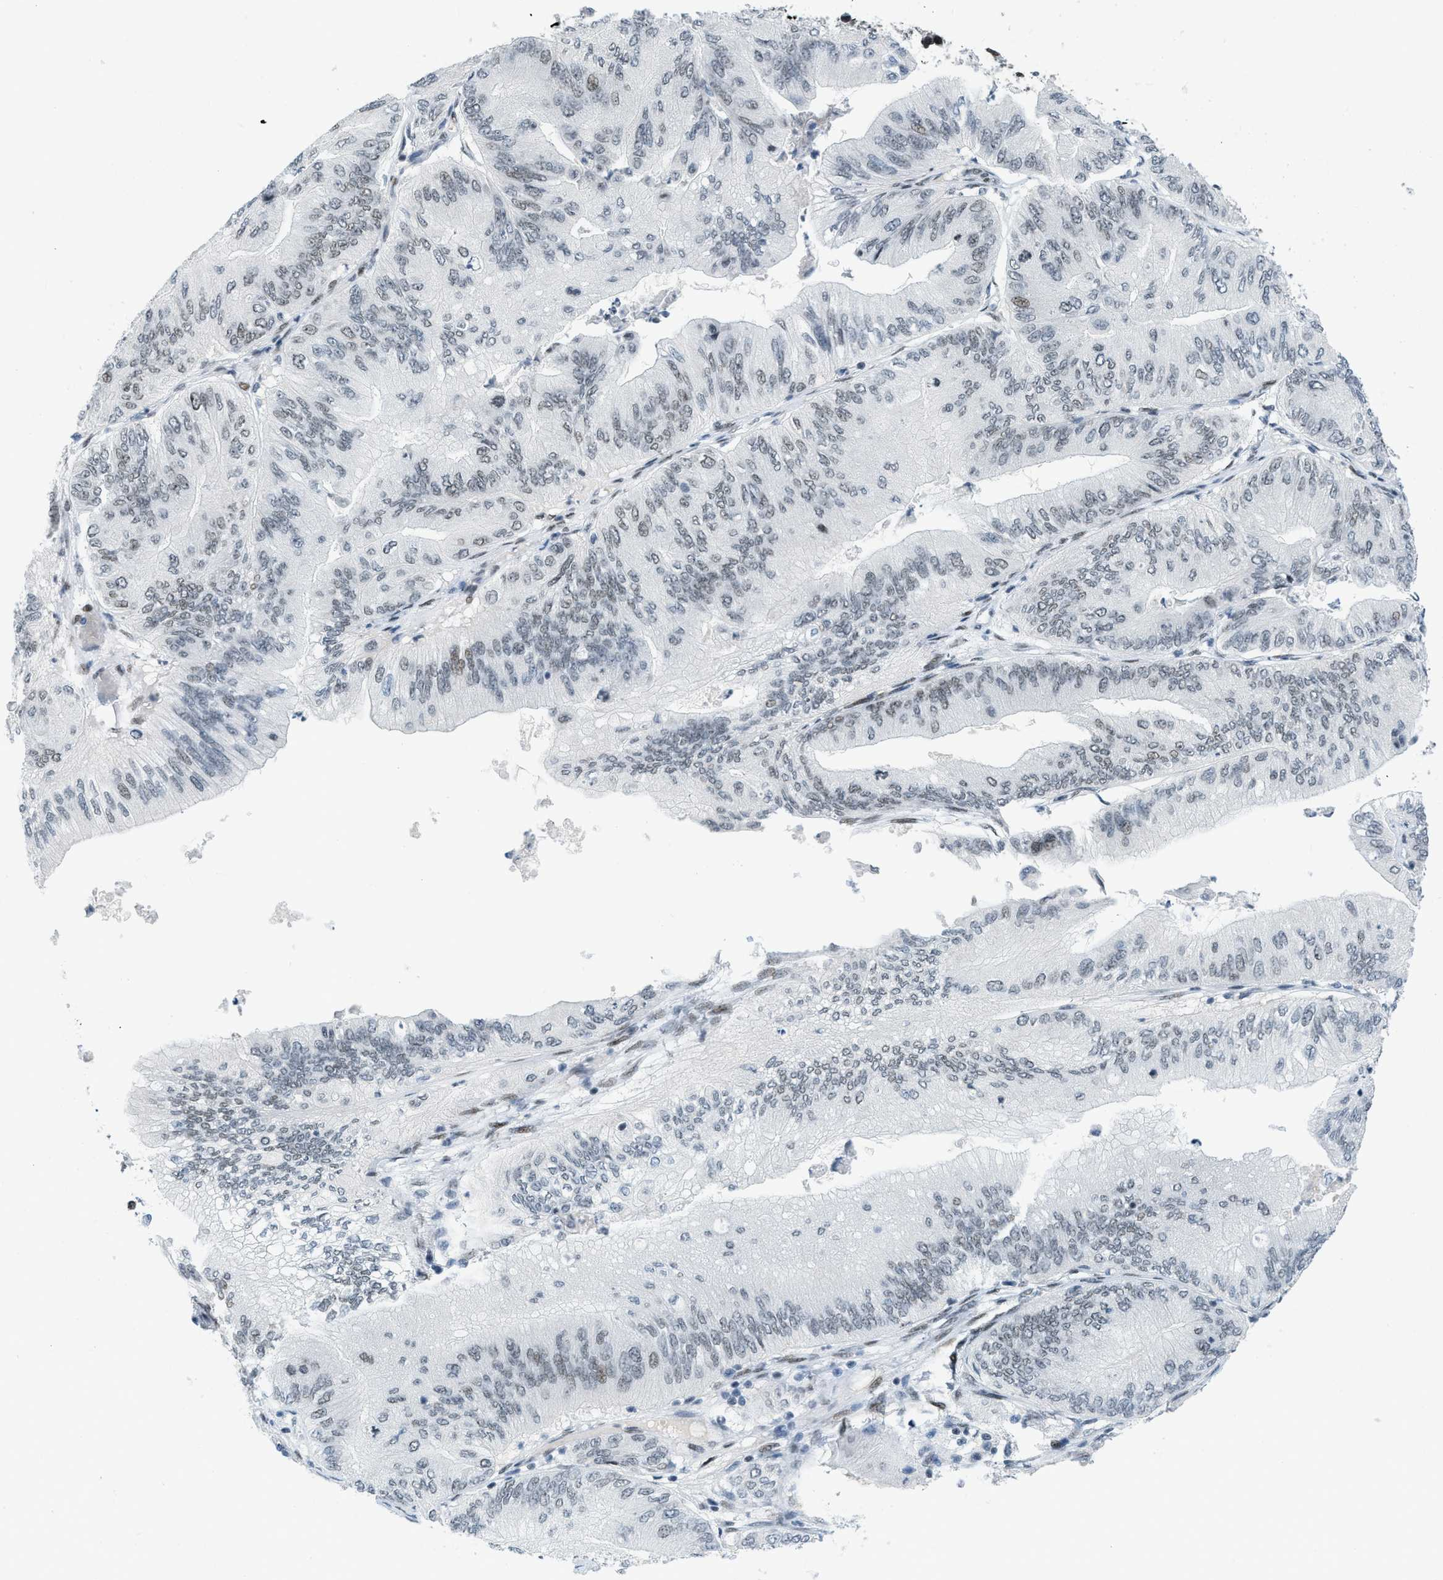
{"staining": {"intensity": "weak", "quantity": "25%-75%", "location": "nuclear"}, "tissue": "ovarian cancer", "cell_type": "Tumor cells", "image_type": "cancer", "snomed": [{"axis": "morphology", "description": "Cystadenocarcinoma, mucinous, NOS"}, {"axis": "topography", "description": "Ovary"}], "caption": "Brown immunohistochemical staining in human ovarian mucinous cystadenocarcinoma exhibits weak nuclear positivity in approximately 25%-75% of tumor cells.", "gene": "PBX1", "patient": {"sex": "female", "age": 61}}